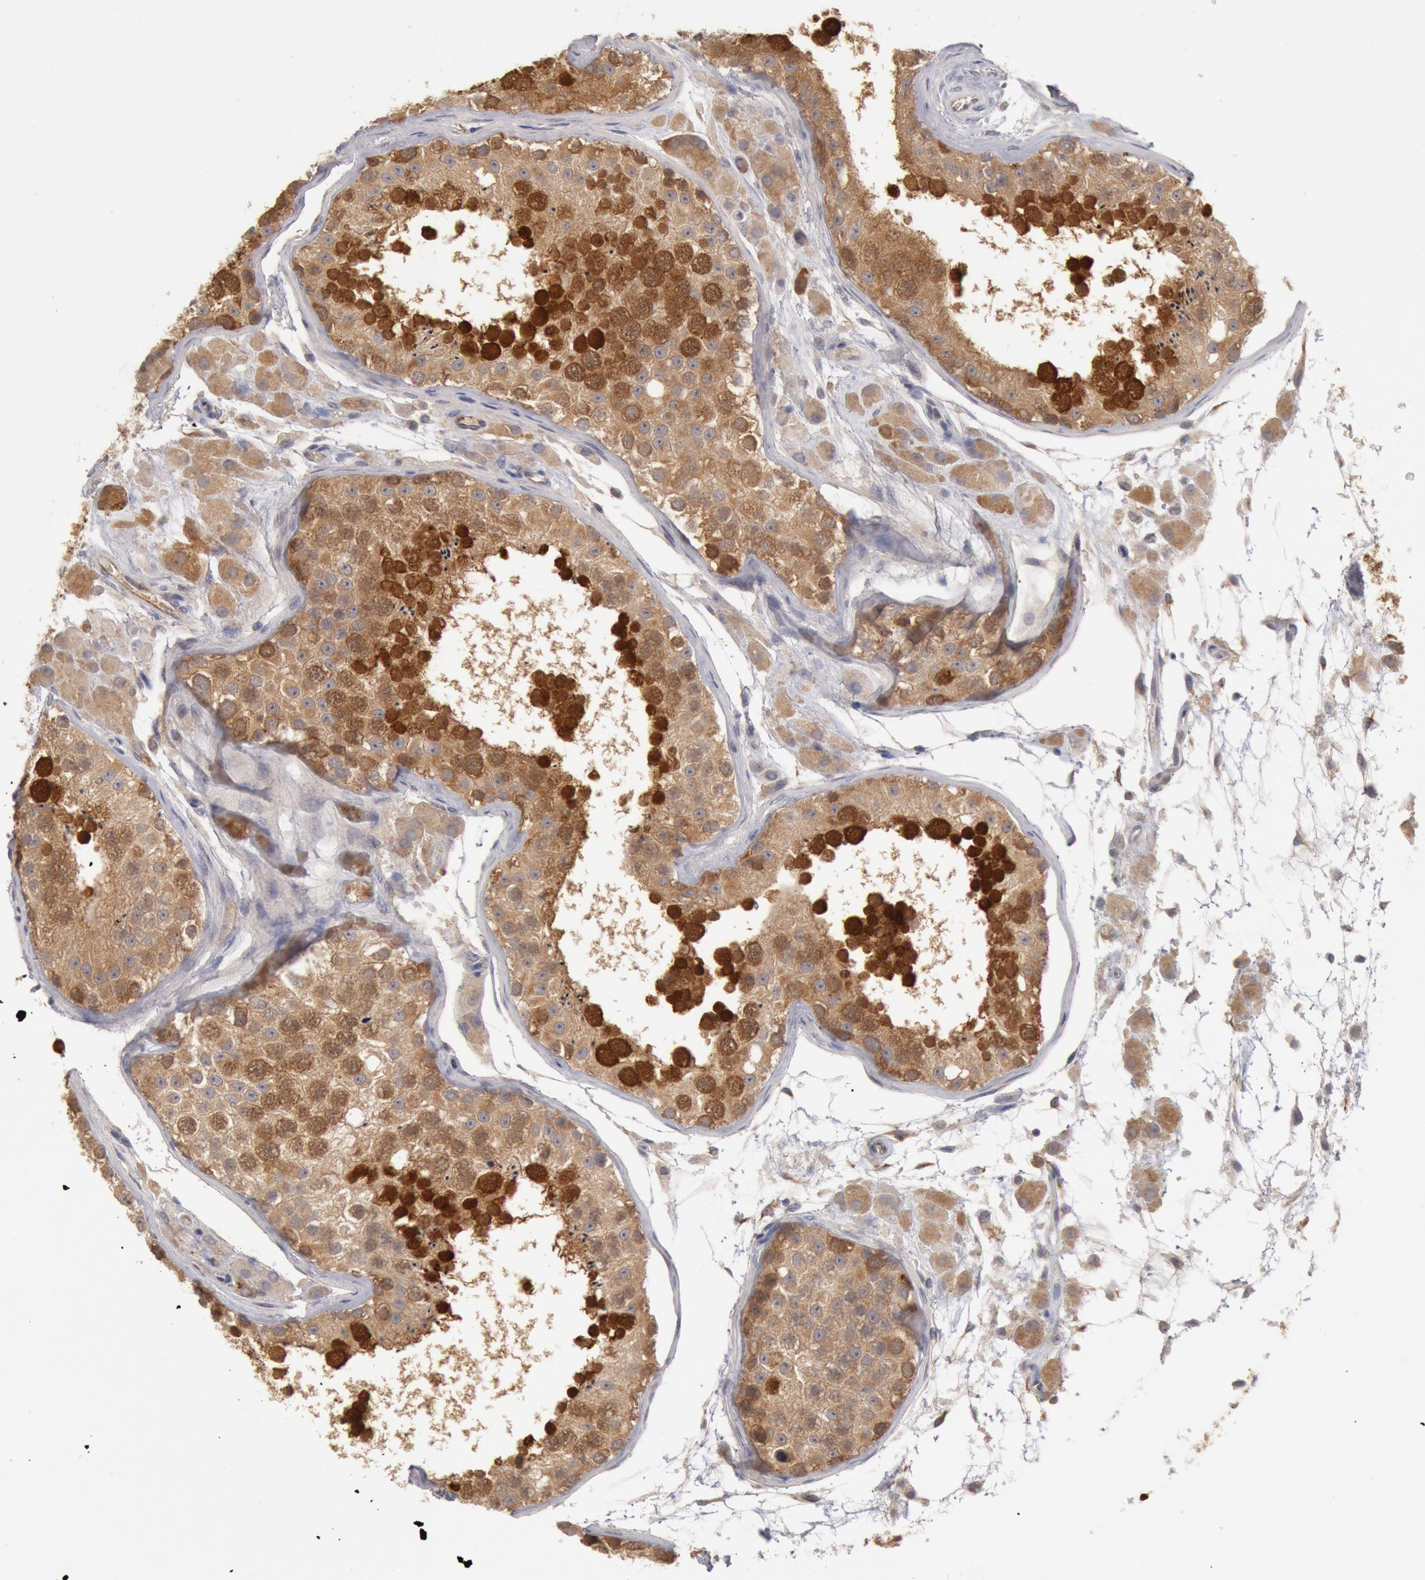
{"staining": {"intensity": "strong", "quantity": ">75%", "location": "cytoplasmic/membranous"}, "tissue": "testis", "cell_type": "Cells in seminiferous ducts", "image_type": "normal", "snomed": [{"axis": "morphology", "description": "Normal tissue, NOS"}, {"axis": "topography", "description": "Testis"}], "caption": "Strong cytoplasmic/membranous staining is seen in about >75% of cells in seminiferous ducts in benign testis.", "gene": "DNAJA1", "patient": {"sex": "male", "age": 26}}